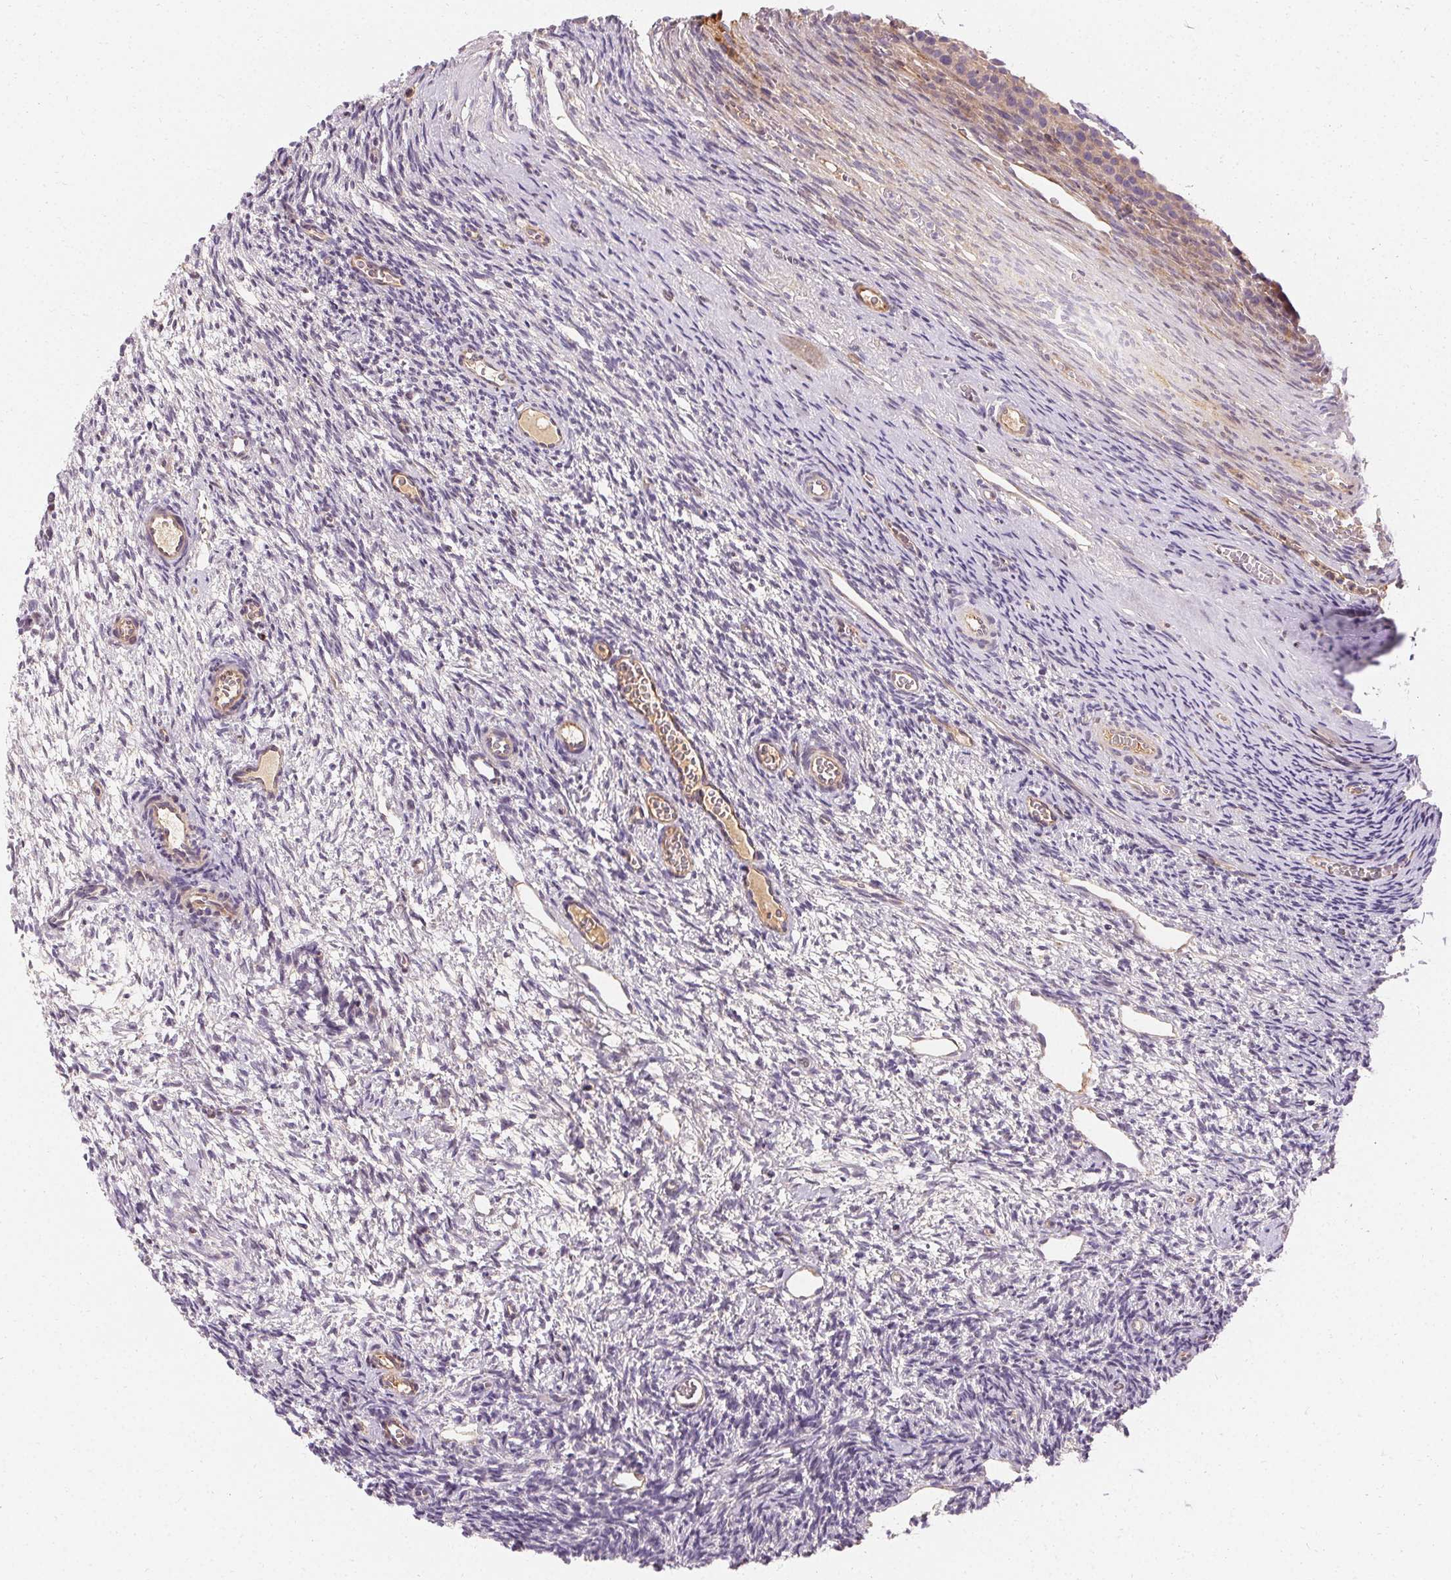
{"staining": {"intensity": "weak", "quantity": "<25%", "location": "cytoplasmic/membranous"}, "tissue": "ovary", "cell_type": "Ovarian stroma cells", "image_type": "normal", "snomed": [{"axis": "morphology", "description": "Normal tissue, NOS"}, {"axis": "topography", "description": "Ovary"}], "caption": "The image demonstrates no significant expression in ovarian stroma cells of ovary.", "gene": "APLP1", "patient": {"sex": "female", "age": 34}}